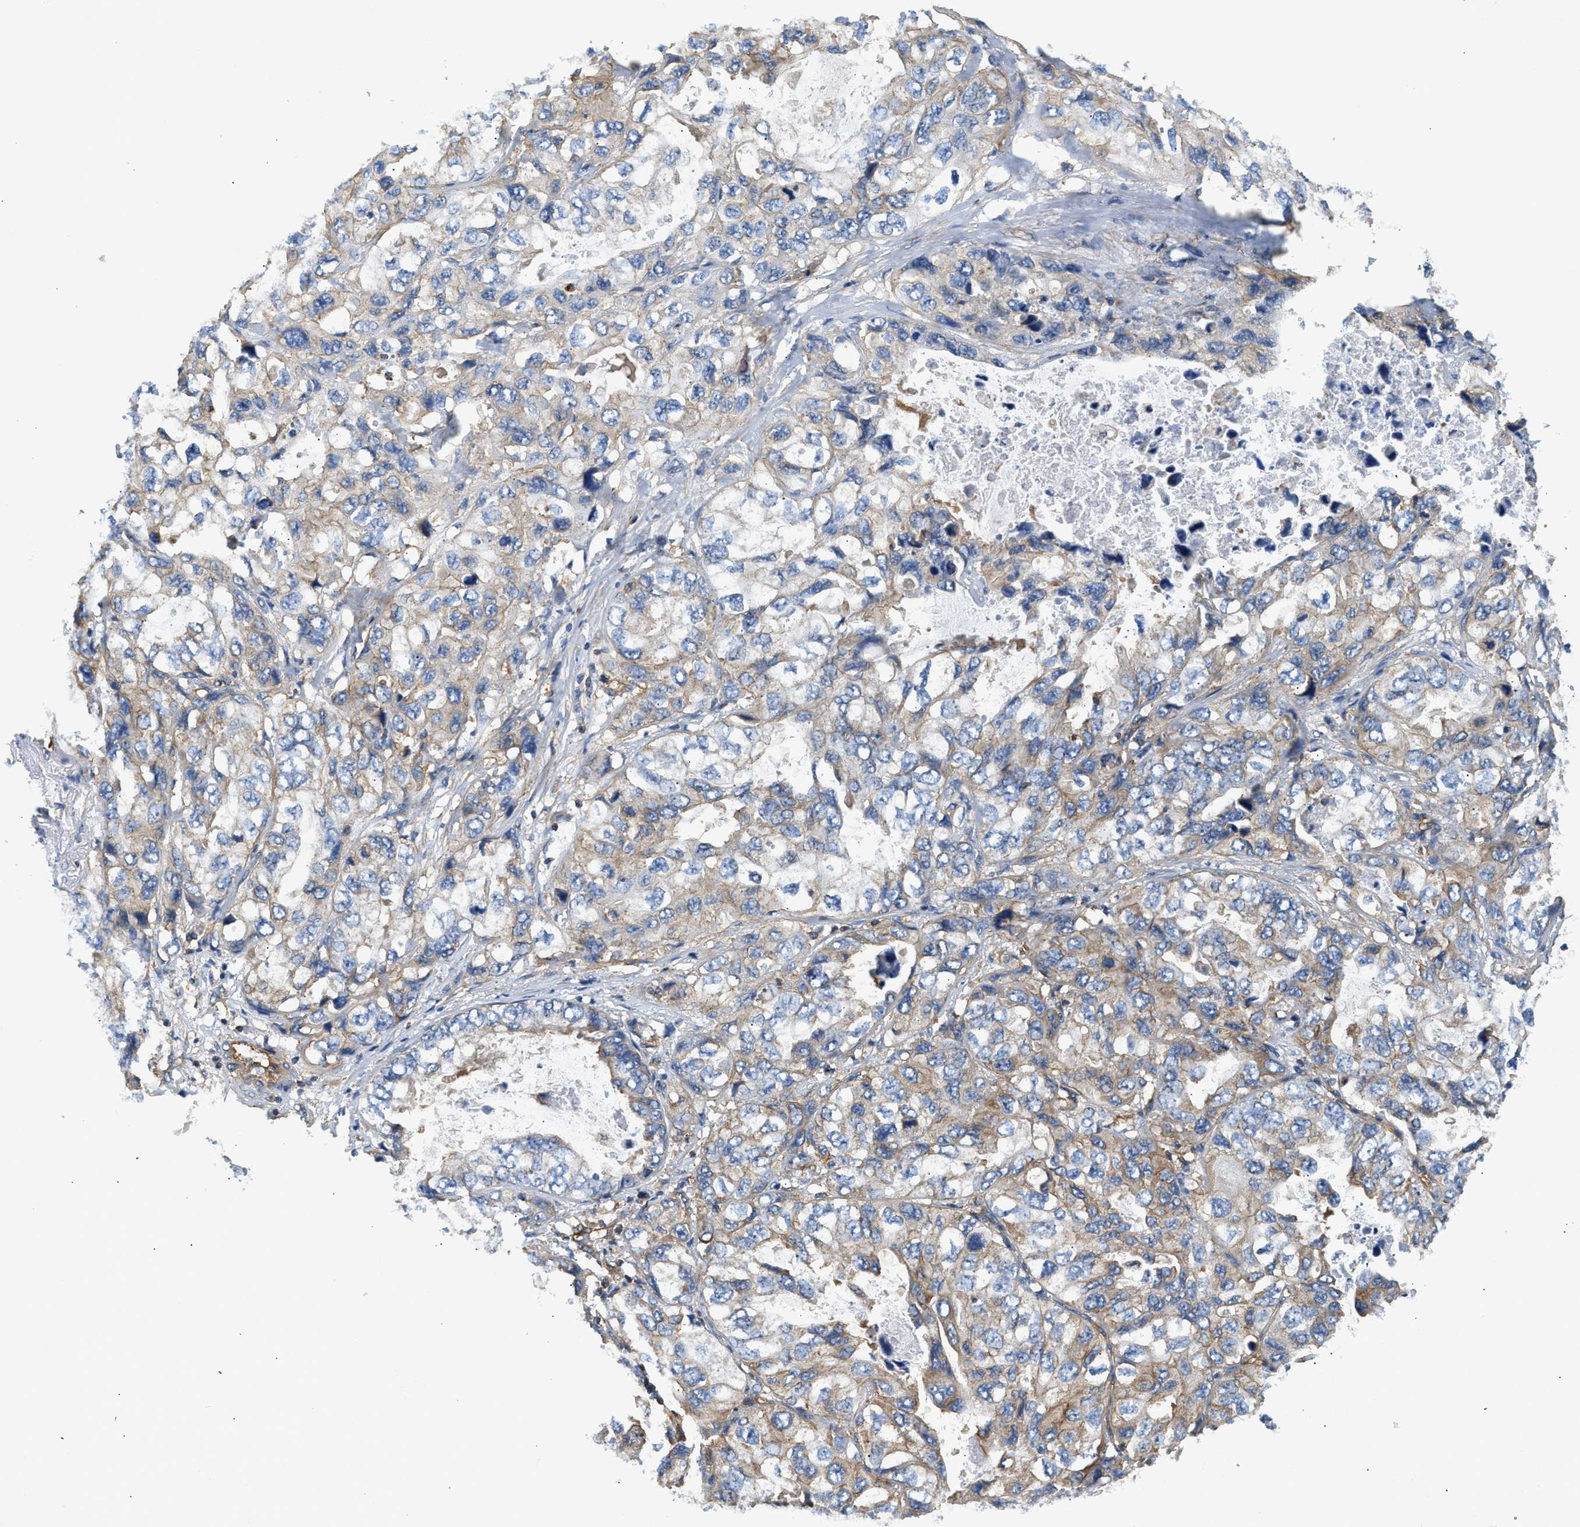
{"staining": {"intensity": "weak", "quantity": "25%-75%", "location": "cytoplasmic/membranous"}, "tissue": "lung cancer", "cell_type": "Tumor cells", "image_type": "cancer", "snomed": [{"axis": "morphology", "description": "Squamous cell carcinoma, NOS"}, {"axis": "topography", "description": "Lung"}], "caption": "Squamous cell carcinoma (lung) was stained to show a protein in brown. There is low levels of weak cytoplasmic/membranous positivity in approximately 25%-75% of tumor cells.", "gene": "SAMD9L", "patient": {"sex": "female", "age": 73}}